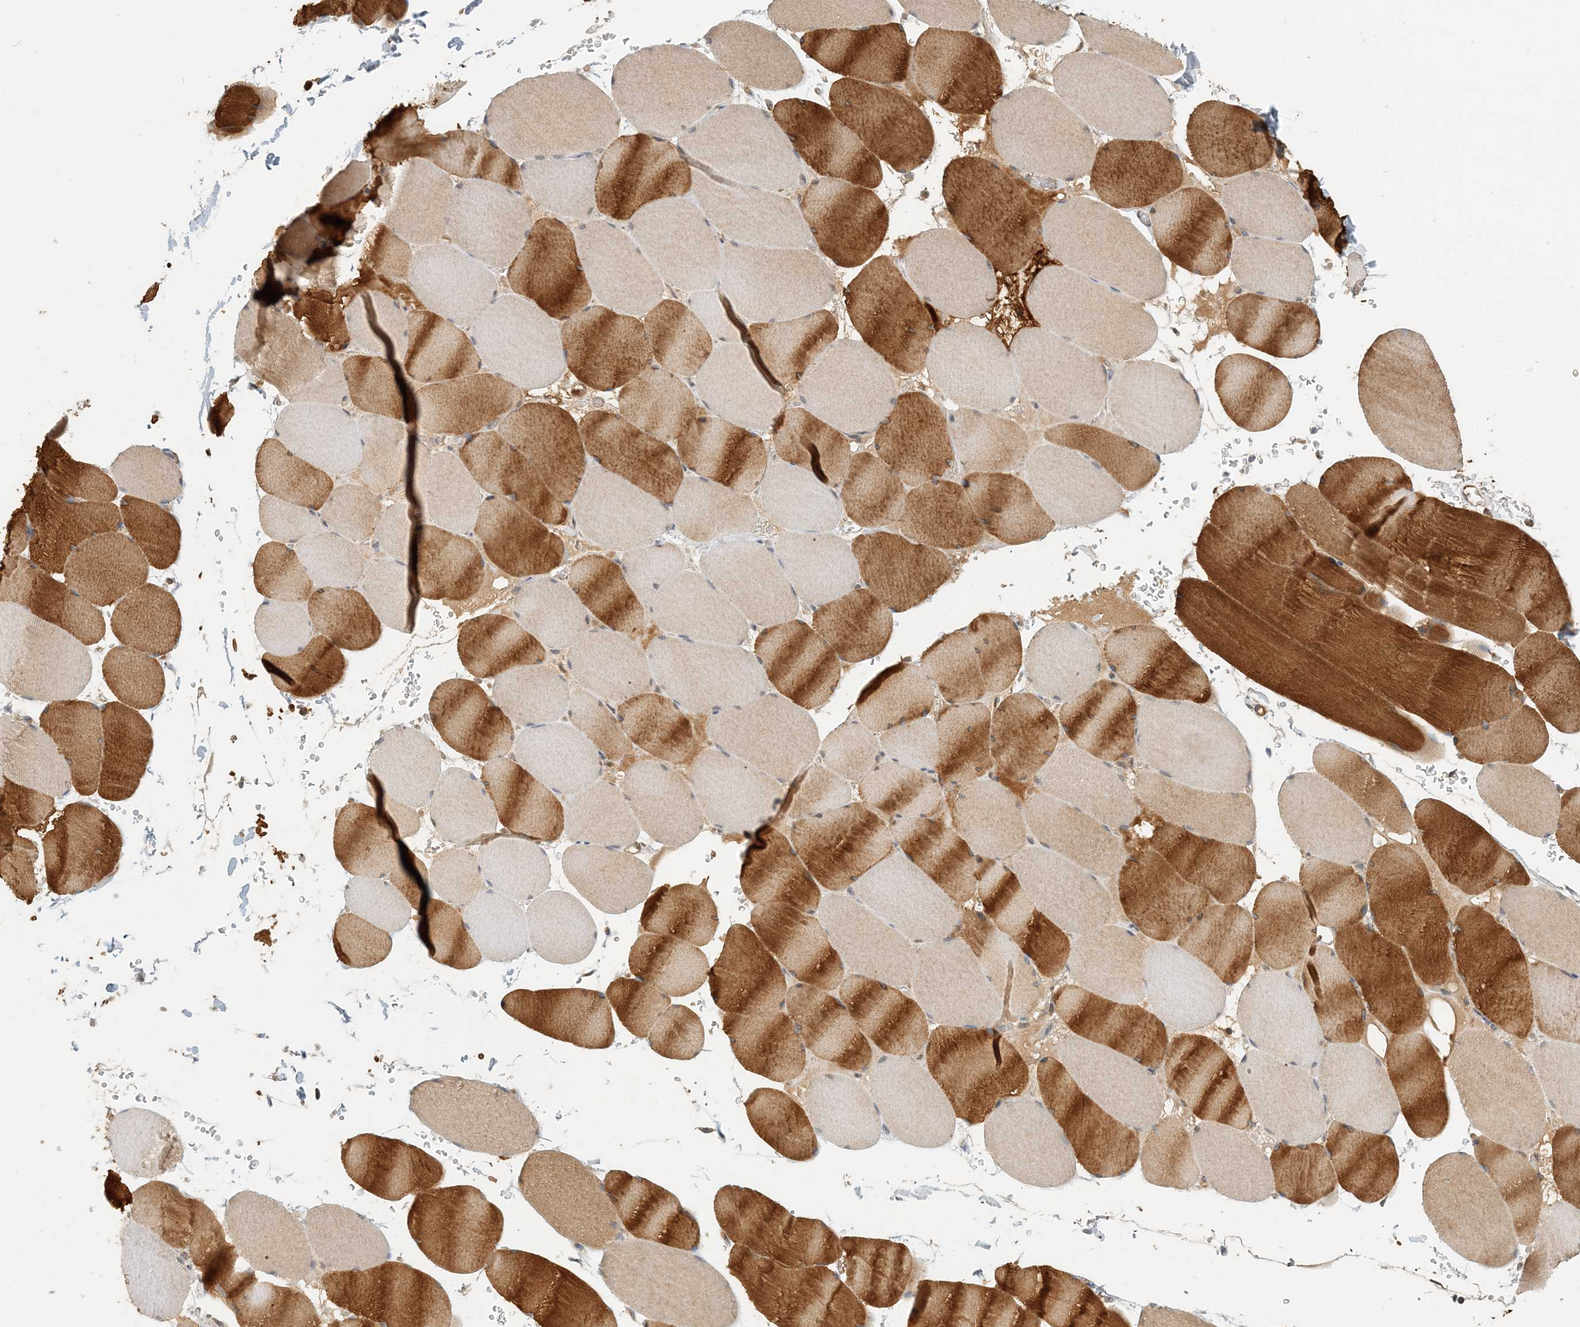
{"staining": {"intensity": "moderate", "quantity": "25%-75%", "location": "cytoplasmic/membranous"}, "tissue": "skeletal muscle", "cell_type": "Myocytes", "image_type": "normal", "snomed": [{"axis": "morphology", "description": "Normal tissue, NOS"}, {"axis": "topography", "description": "Skeletal muscle"}, {"axis": "topography", "description": "Head-Neck"}], "caption": "DAB (3,3'-diaminobenzidine) immunohistochemical staining of benign human skeletal muscle exhibits moderate cytoplasmic/membranous protein expression in about 25%-75% of myocytes.", "gene": "ZBTB3", "patient": {"sex": "male", "age": 66}}